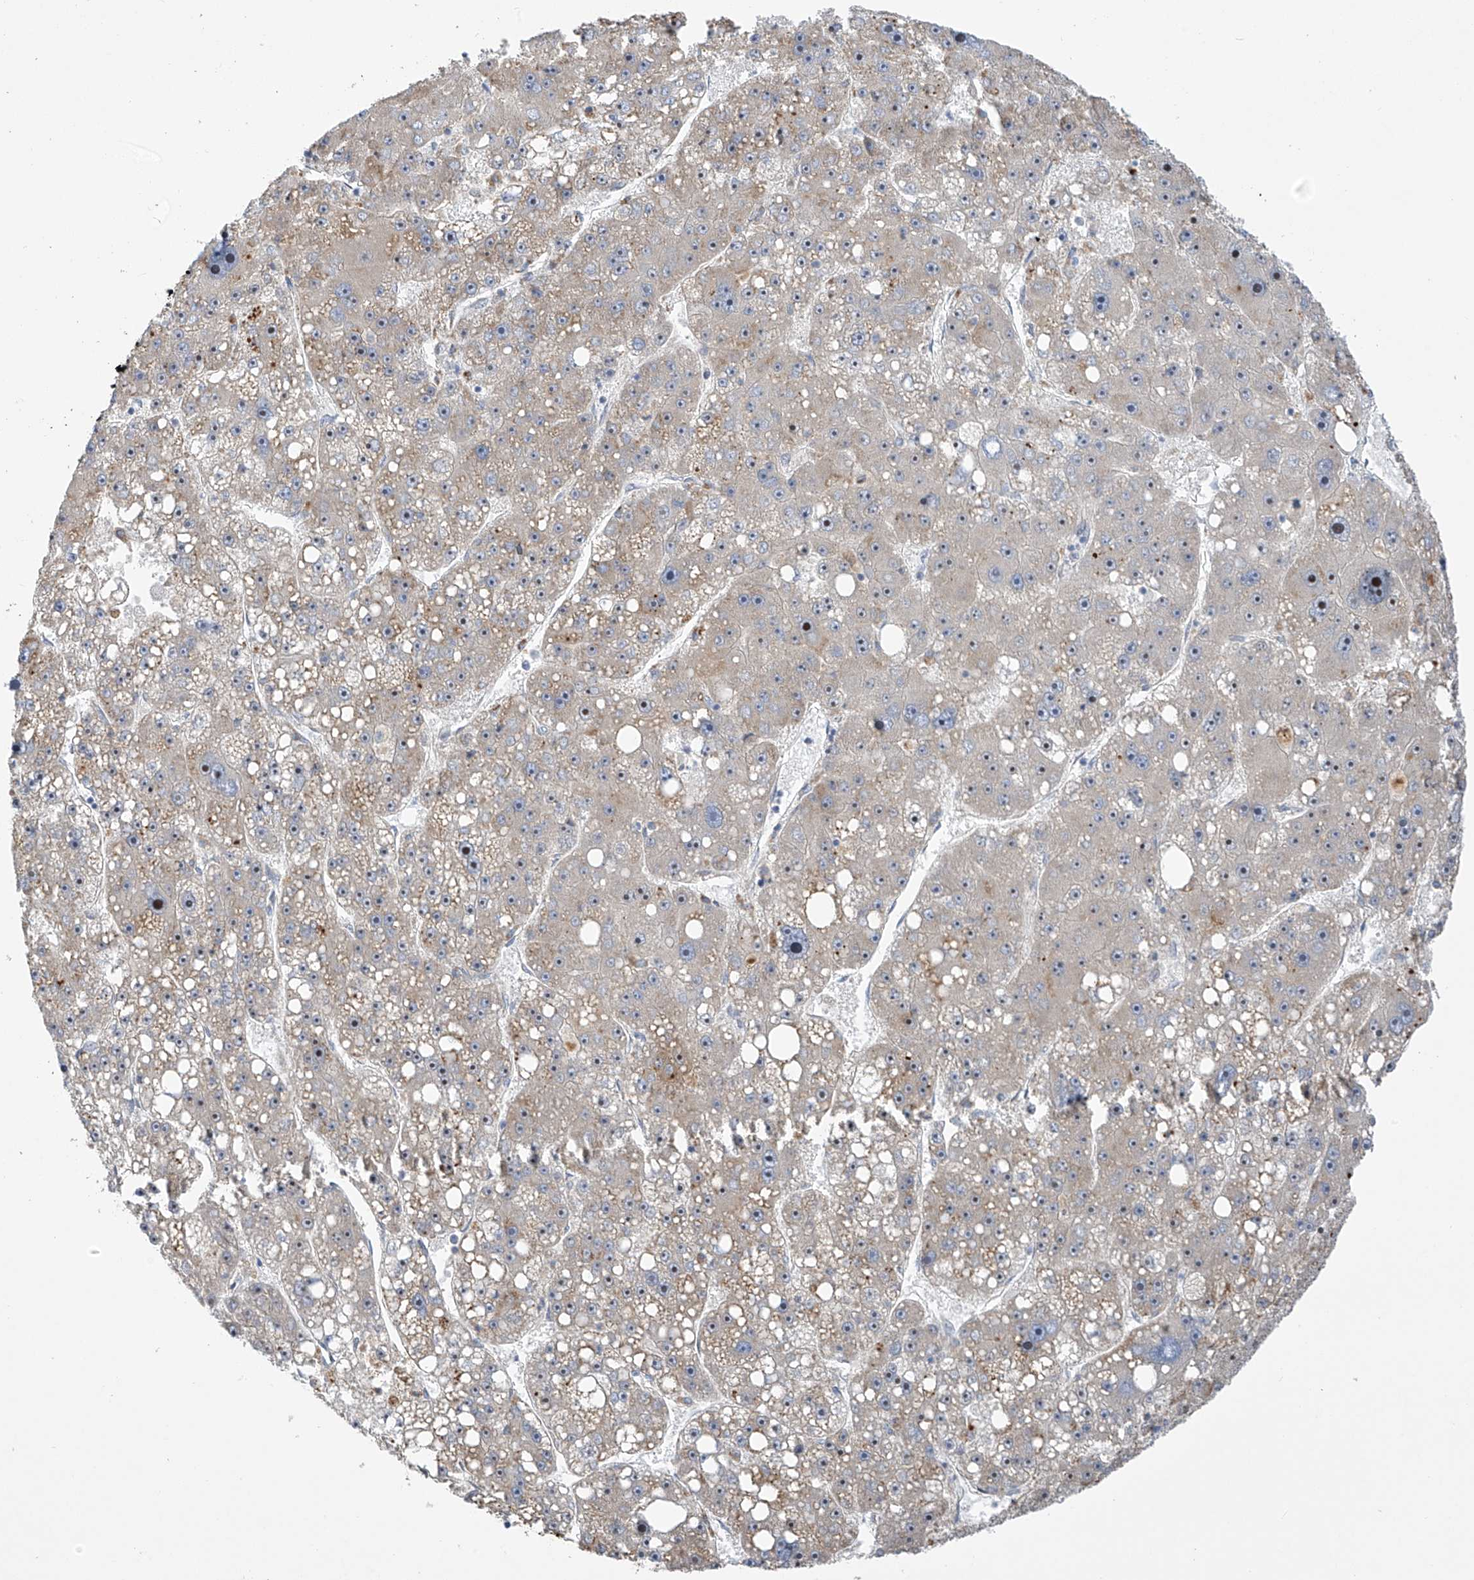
{"staining": {"intensity": "weak", "quantity": "<25%", "location": "nuclear"}, "tissue": "liver cancer", "cell_type": "Tumor cells", "image_type": "cancer", "snomed": [{"axis": "morphology", "description": "Carcinoma, Hepatocellular, NOS"}, {"axis": "topography", "description": "Liver"}], "caption": "Photomicrograph shows no significant protein expression in tumor cells of liver cancer (hepatocellular carcinoma).", "gene": "ZNF641", "patient": {"sex": "female", "age": 61}}